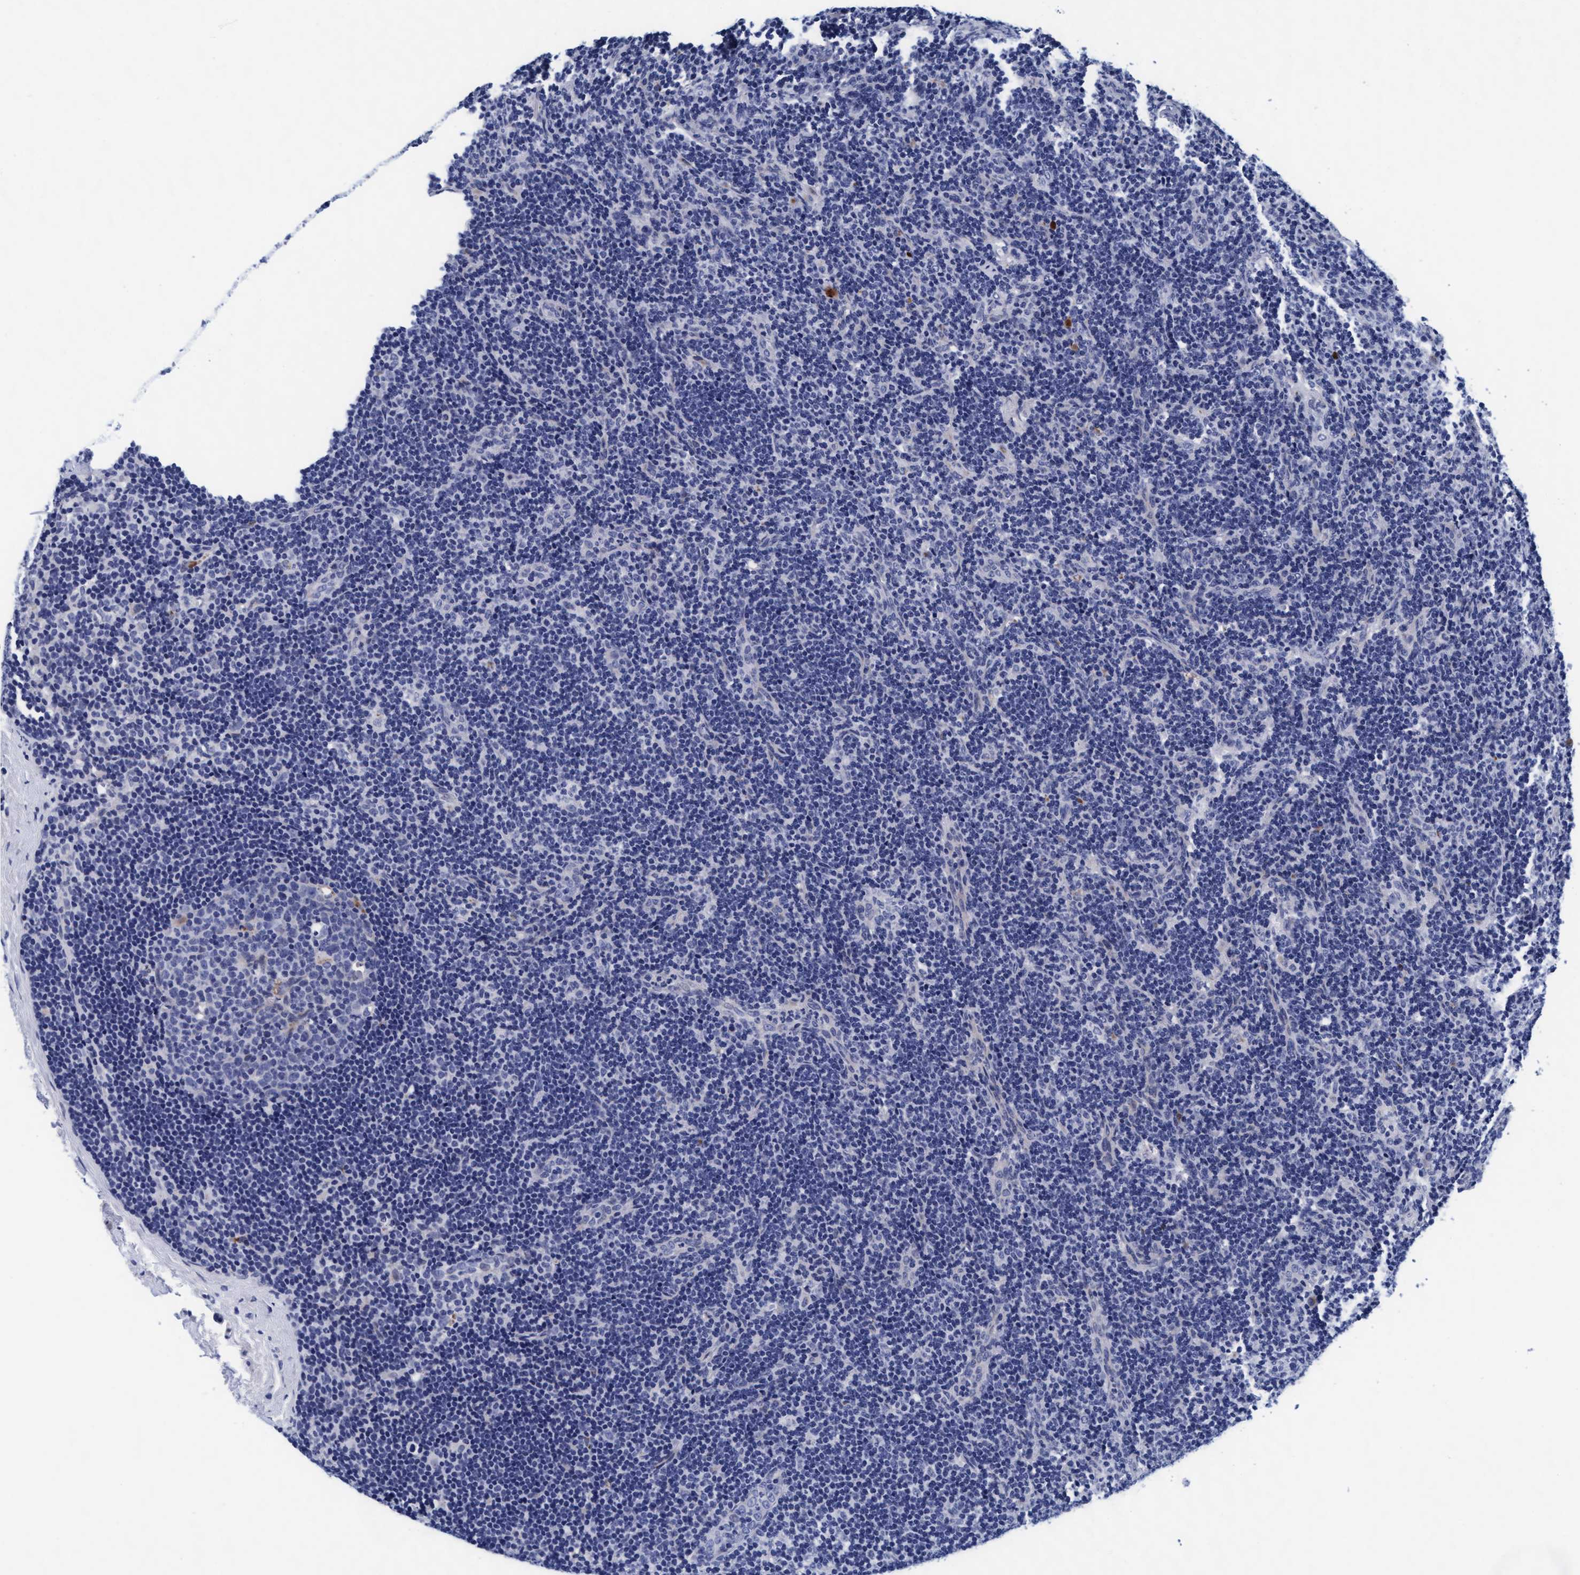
{"staining": {"intensity": "negative", "quantity": "none", "location": "none"}, "tissue": "lymph node", "cell_type": "Germinal center cells", "image_type": "normal", "snomed": [{"axis": "morphology", "description": "Normal tissue, NOS"}, {"axis": "topography", "description": "Lymph node"}], "caption": "Immunohistochemical staining of unremarkable lymph node reveals no significant staining in germinal center cells. (Stains: DAB immunohistochemistry with hematoxylin counter stain, Microscopy: brightfield microscopy at high magnification).", "gene": "ARSG", "patient": {"sex": "female", "age": 22}}